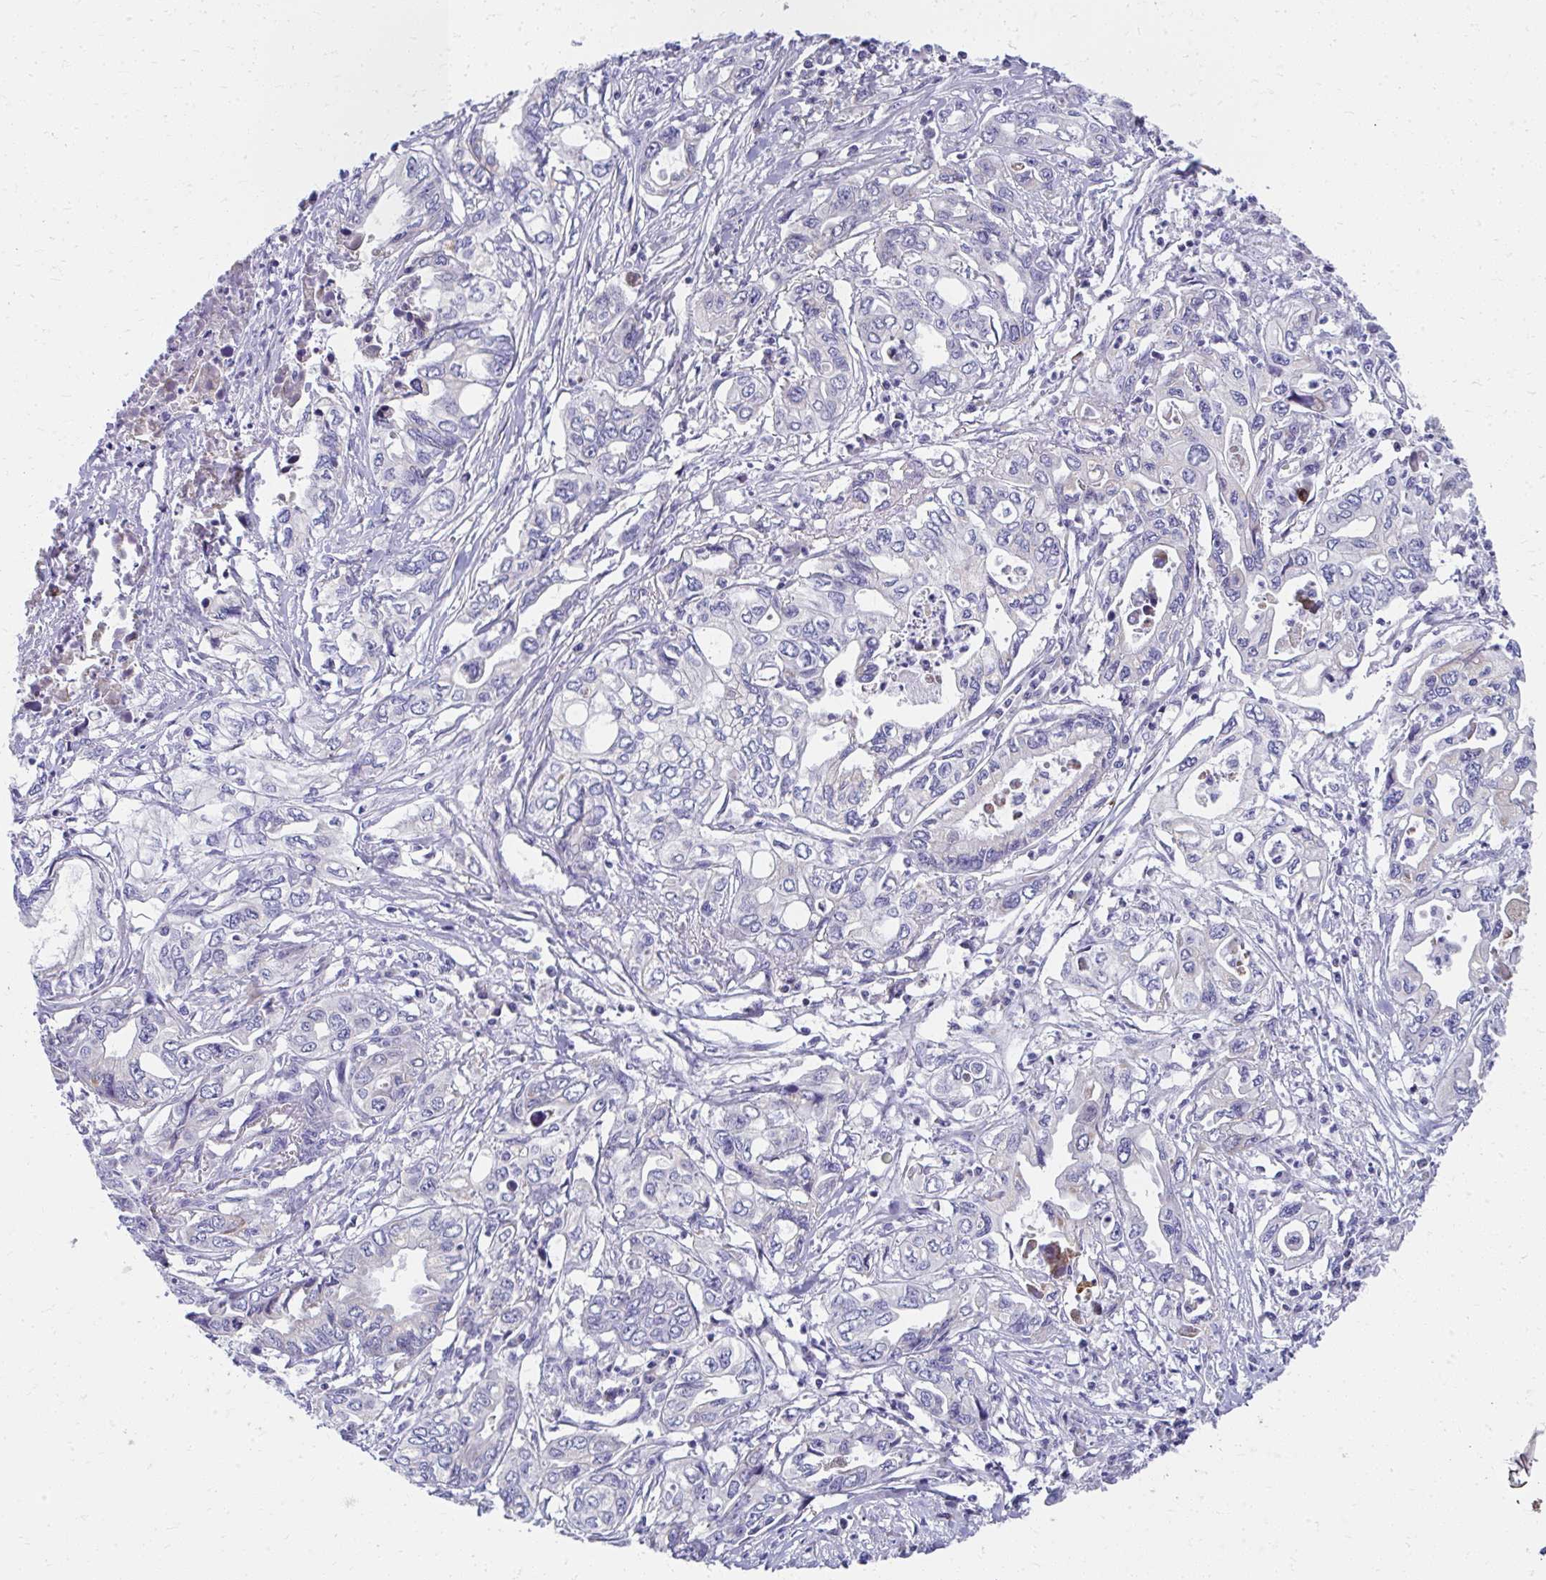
{"staining": {"intensity": "negative", "quantity": "none", "location": "none"}, "tissue": "pancreatic cancer", "cell_type": "Tumor cells", "image_type": "cancer", "snomed": [{"axis": "morphology", "description": "Adenocarcinoma, NOS"}, {"axis": "topography", "description": "Pancreas"}], "caption": "DAB (3,3'-diaminobenzidine) immunohistochemical staining of pancreatic adenocarcinoma exhibits no significant expression in tumor cells.", "gene": "IL37", "patient": {"sex": "male", "age": 68}}